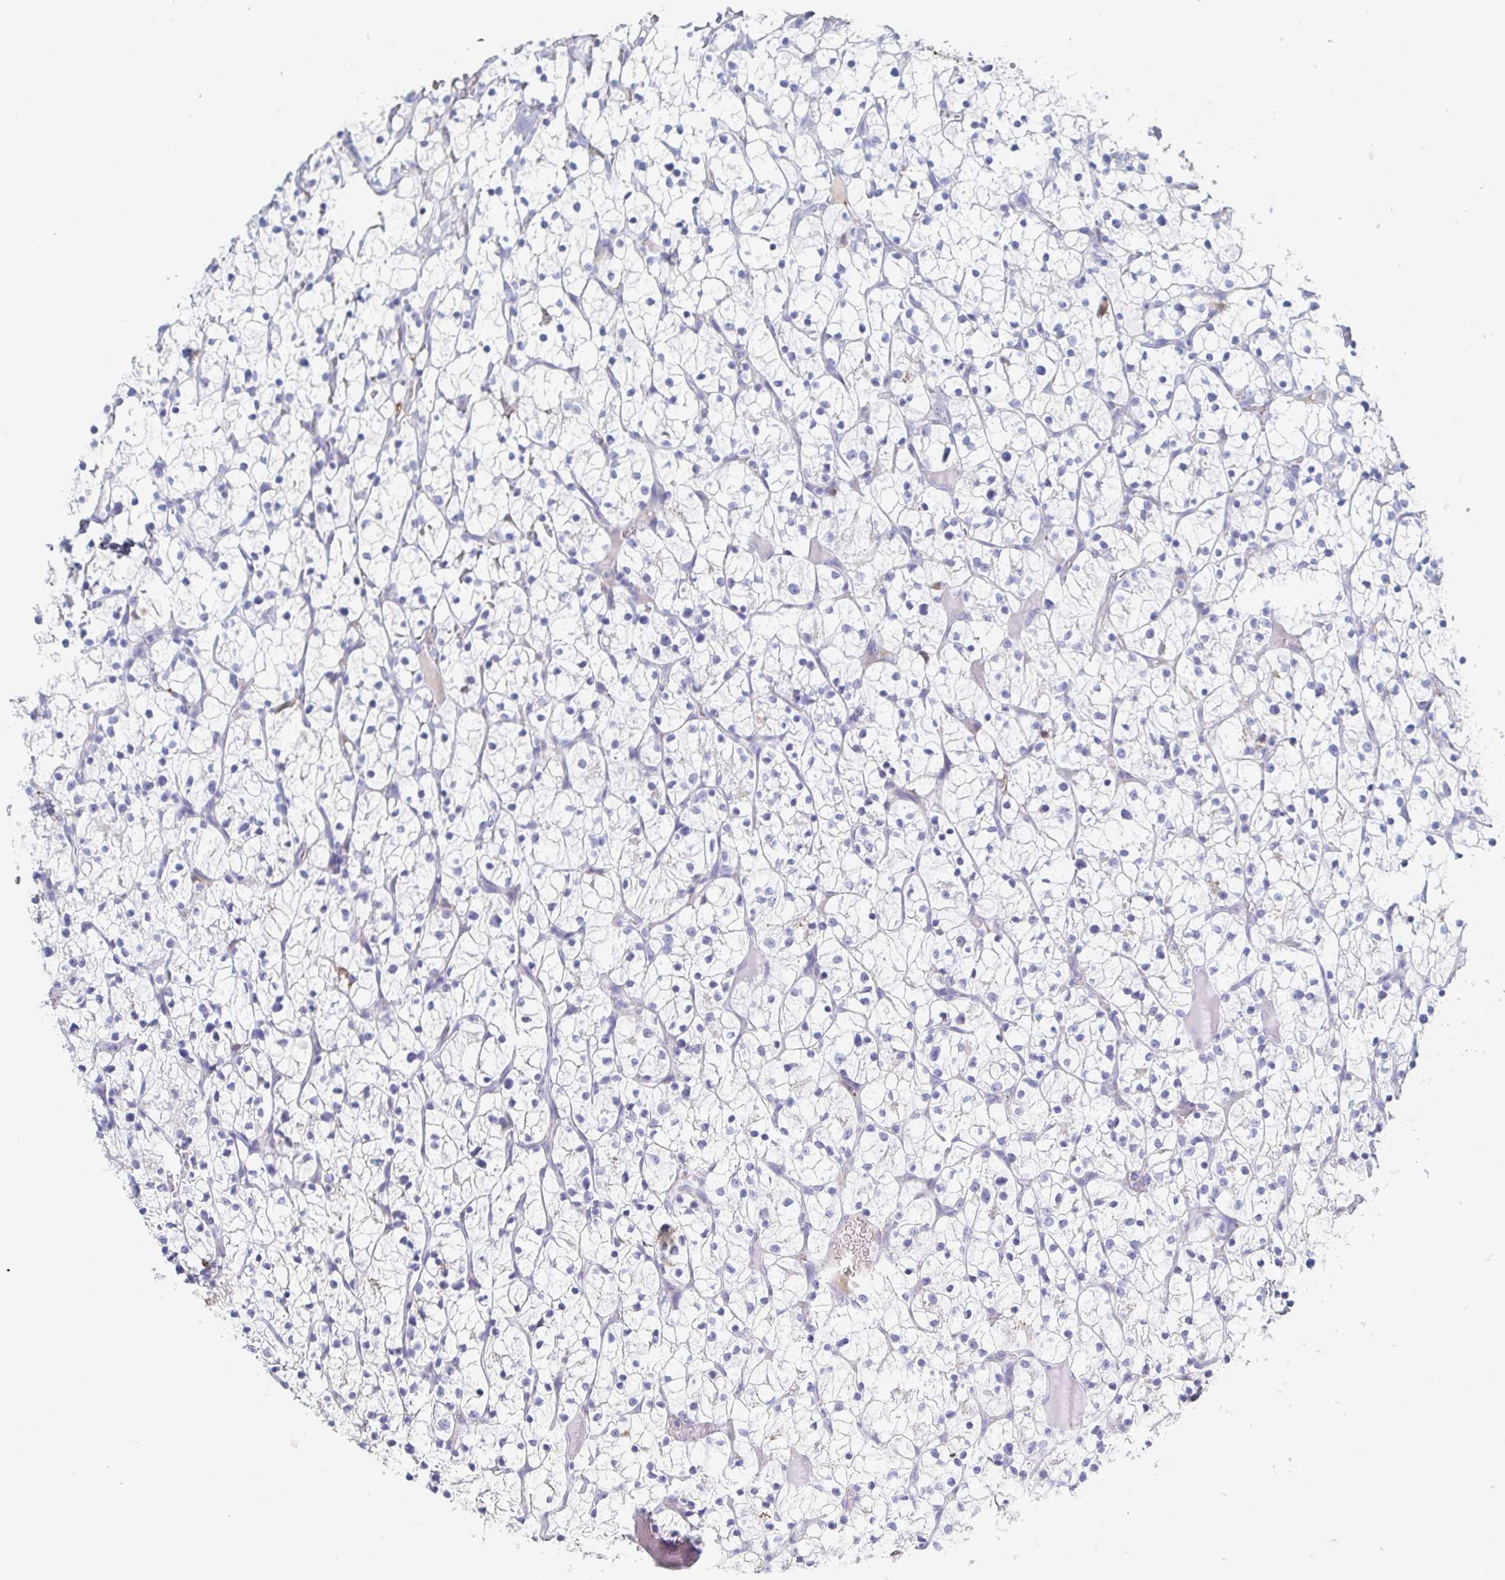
{"staining": {"intensity": "negative", "quantity": "none", "location": "none"}, "tissue": "renal cancer", "cell_type": "Tumor cells", "image_type": "cancer", "snomed": [{"axis": "morphology", "description": "Adenocarcinoma, NOS"}, {"axis": "topography", "description": "Kidney"}], "caption": "IHC histopathology image of neoplastic tissue: human renal cancer (adenocarcinoma) stained with DAB displays no significant protein expression in tumor cells. (DAB (3,3'-diaminobenzidine) immunohistochemistry visualized using brightfield microscopy, high magnification).", "gene": "OR2A4", "patient": {"sex": "female", "age": 64}}